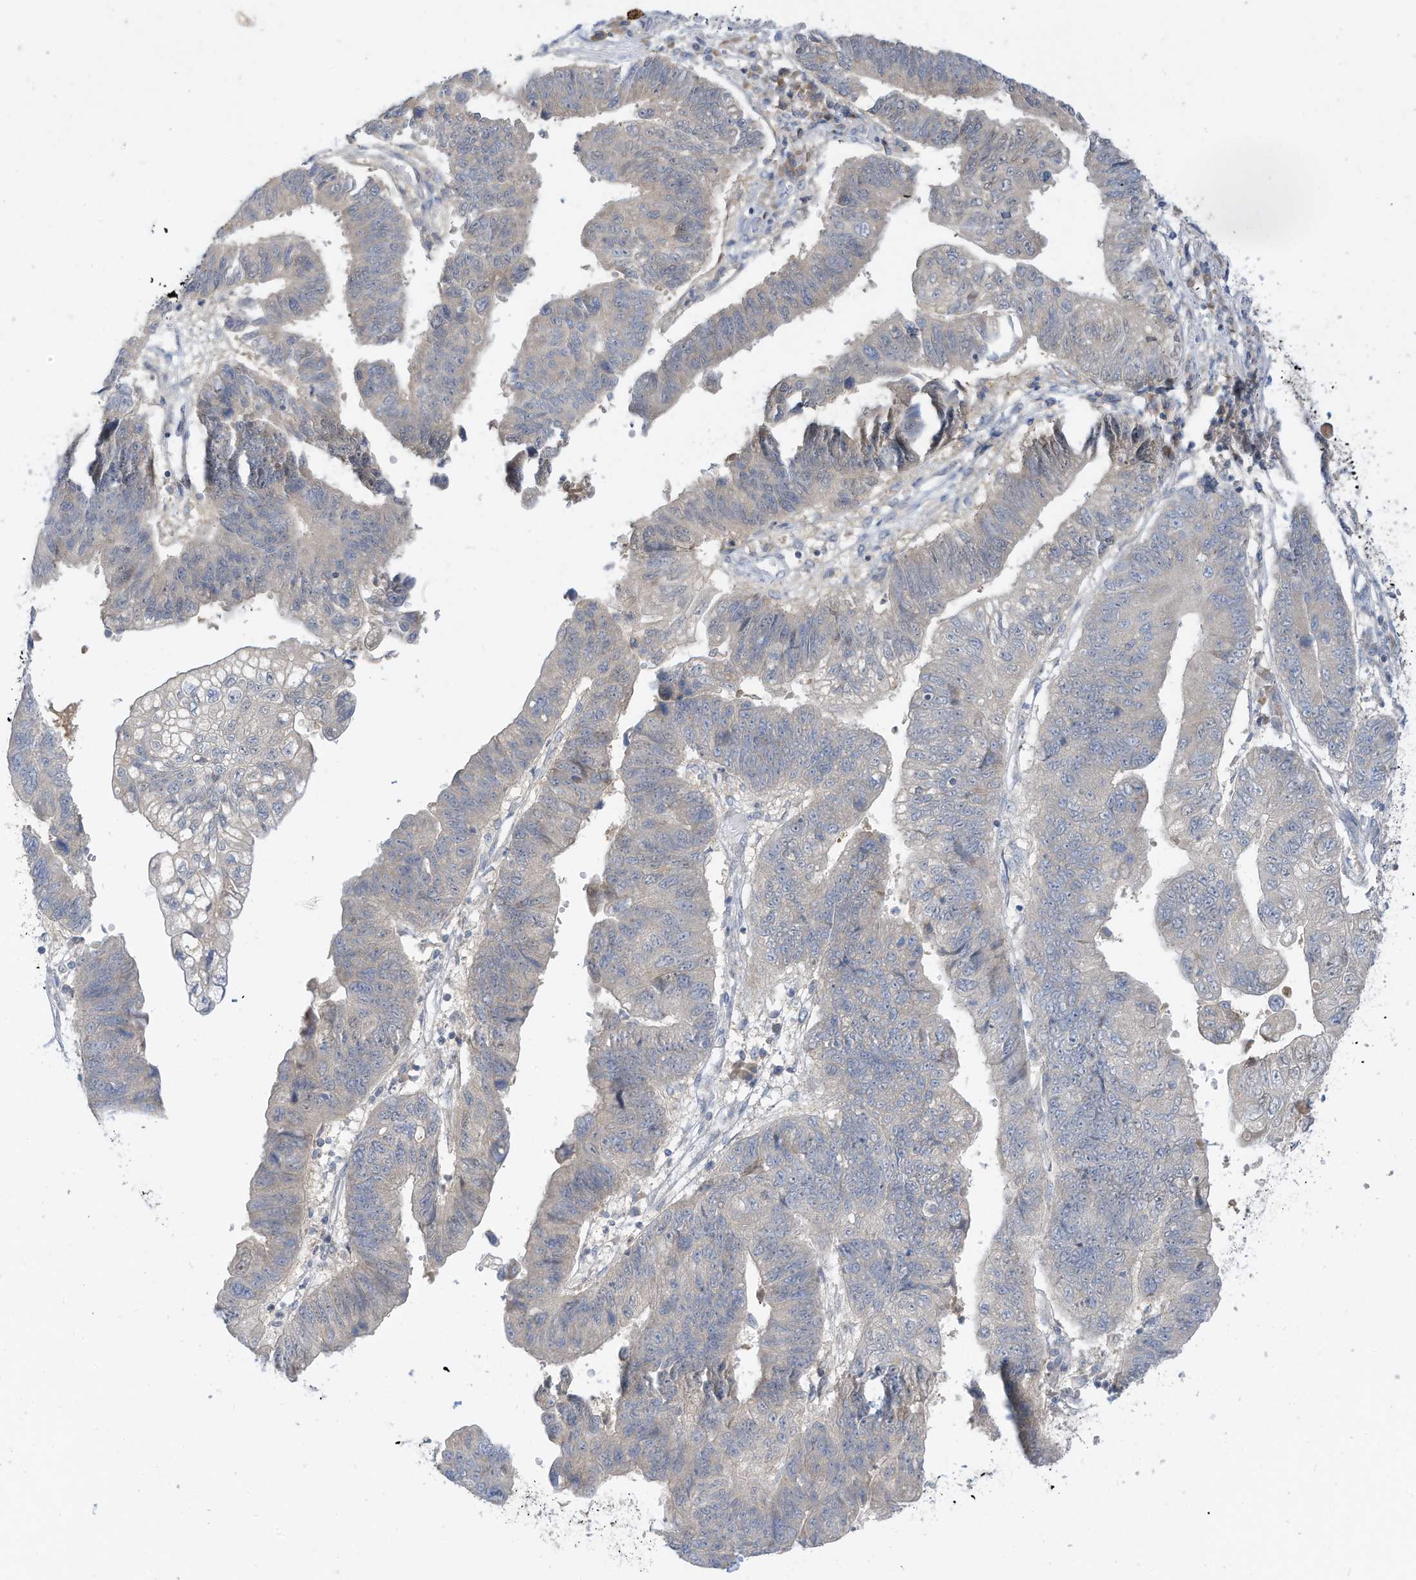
{"staining": {"intensity": "negative", "quantity": "none", "location": "none"}, "tissue": "stomach cancer", "cell_type": "Tumor cells", "image_type": "cancer", "snomed": [{"axis": "morphology", "description": "Adenocarcinoma, NOS"}, {"axis": "topography", "description": "Stomach"}], "caption": "This is an IHC photomicrograph of human adenocarcinoma (stomach). There is no staining in tumor cells.", "gene": "LRRN2", "patient": {"sex": "male", "age": 59}}